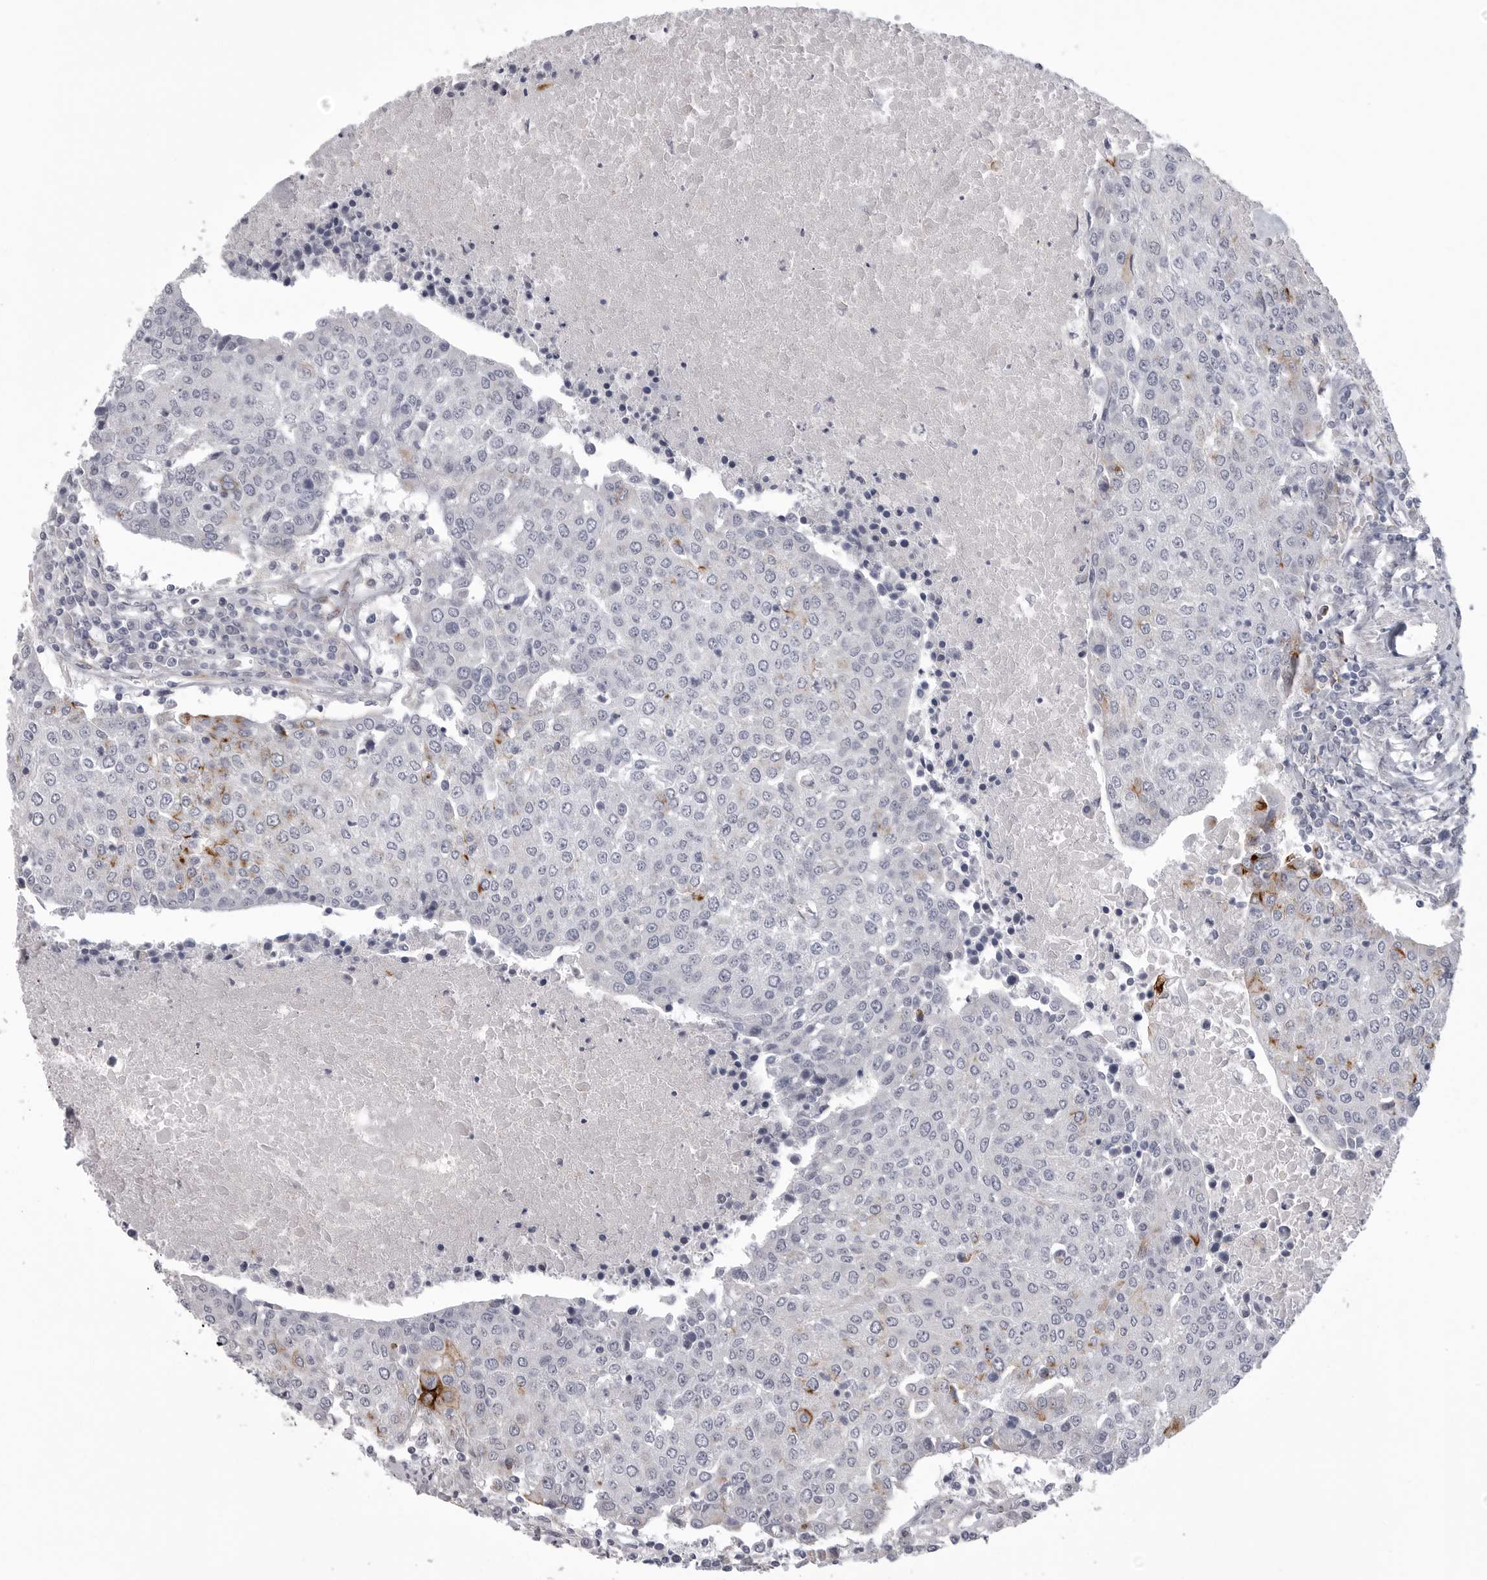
{"staining": {"intensity": "moderate", "quantity": "<25%", "location": "cytoplasmic/membranous"}, "tissue": "urothelial cancer", "cell_type": "Tumor cells", "image_type": "cancer", "snomed": [{"axis": "morphology", "description": "Urothelial carcinoma, High grade"}, {"axis": "topography", "description": "Urinary bladder"}], "caption": "This image reveals immunohistochemistry staining of human urothelial cancer, with low moderate cytoplasmic/membranous positivity in about <25% of tumor cells.", "gene": "SERPING1", "patient": {"sex": "female", "age": 85}}